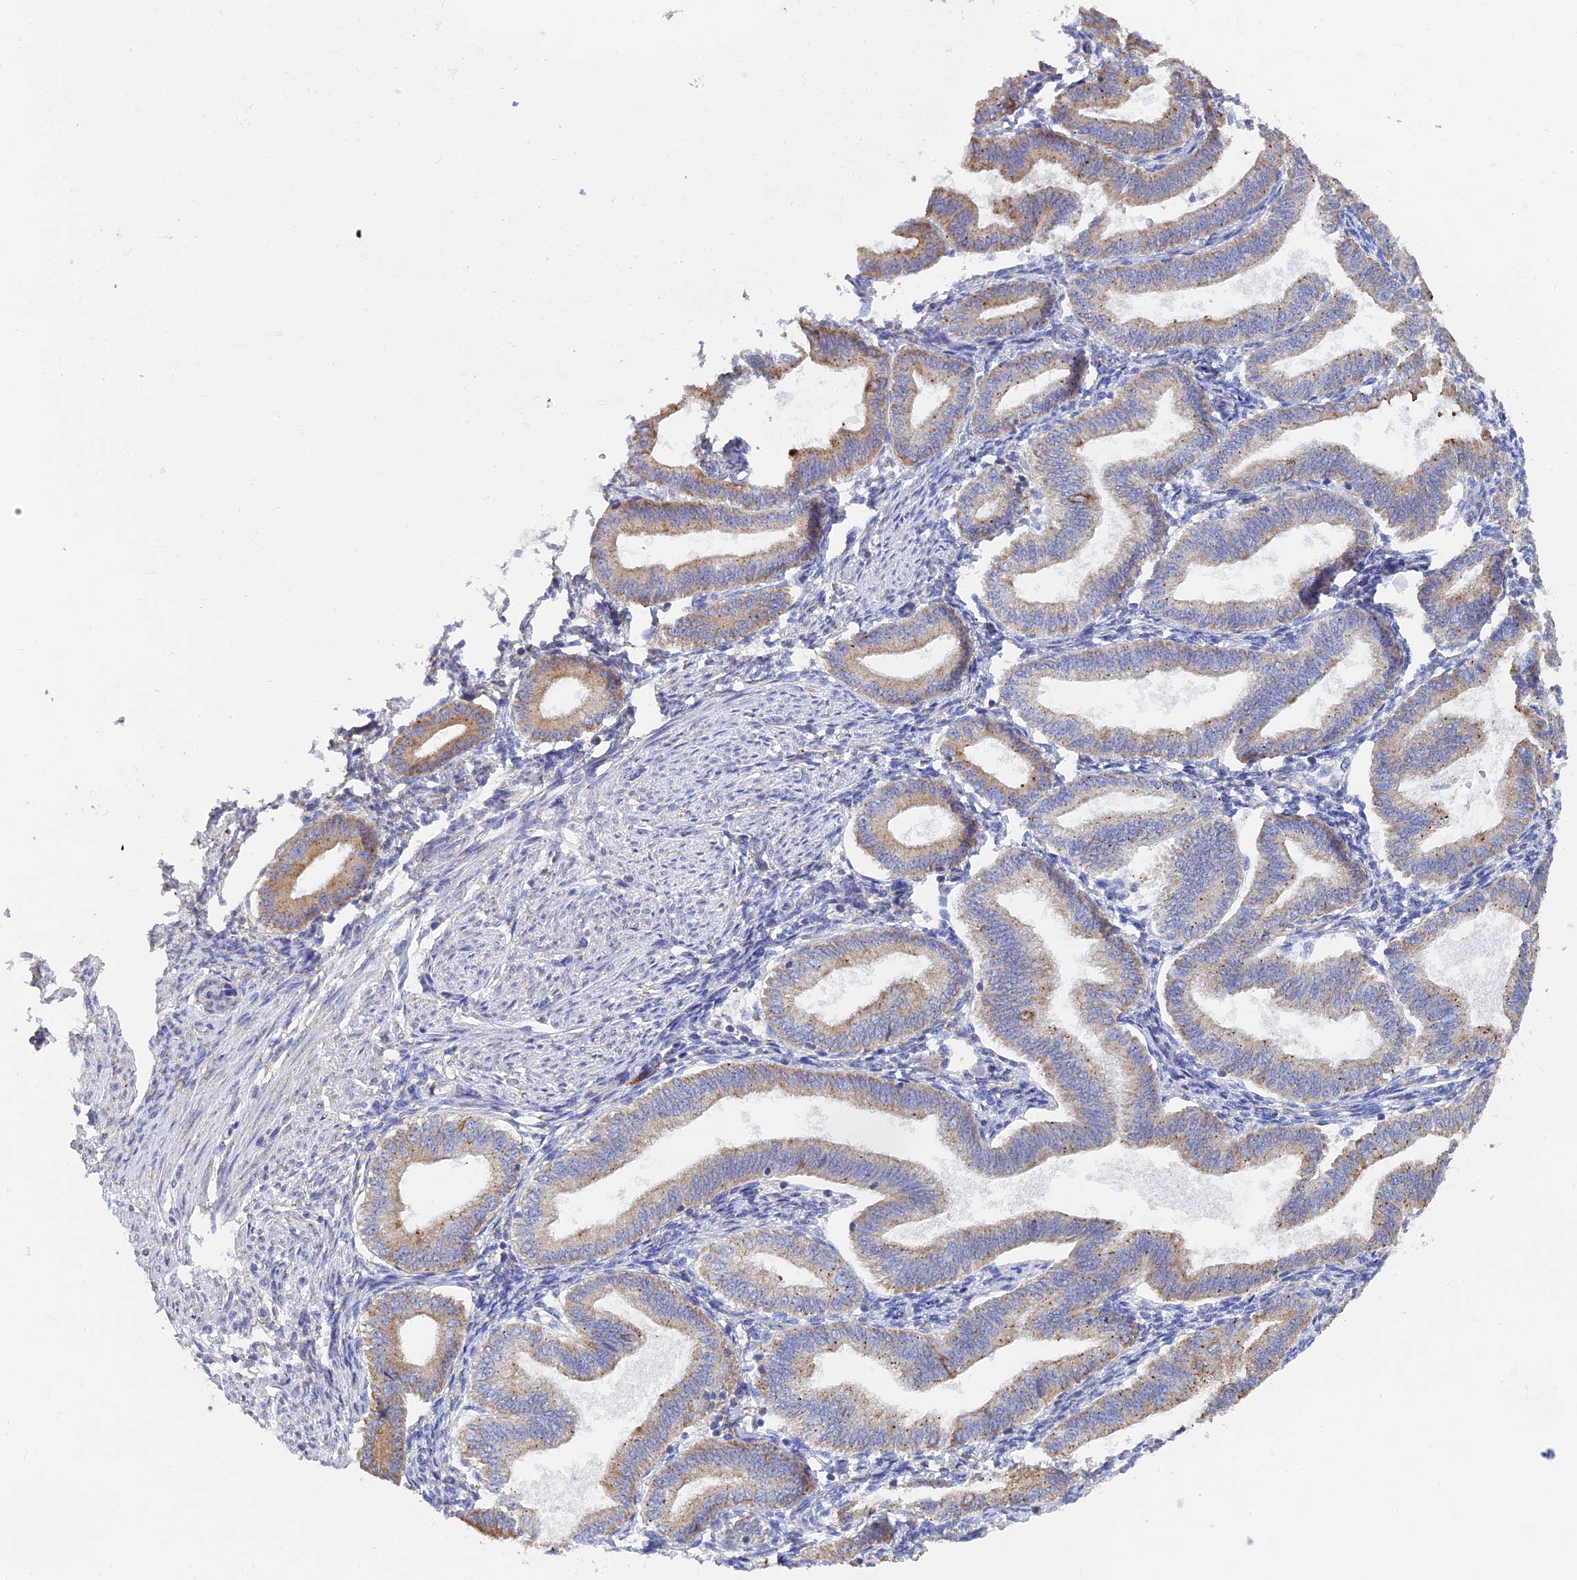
{"staining": {"intensity": "negative", "quantity": "none", "location": "none"}, "tissue": "endometrium", "cell_type": "Cells in endometrial stroma", "image_type": "normal", "snomed": [{"axis": "morphology", "description": "Normal tissue, NOS"}, {"axis": "topography", "description": "Endometrium"}], "caption": "Immunohistochemical staining of unremarkable human endometrium reveals no significant positivity in cells in endometrial stroma. The staining is performed using DAB (3,3'-diaminobenzidine) brown chromogen with nuclei counter-stained in using hematoxylin.", "gene": "WDR35", "patient": {"sex": "female", "age": 39}}